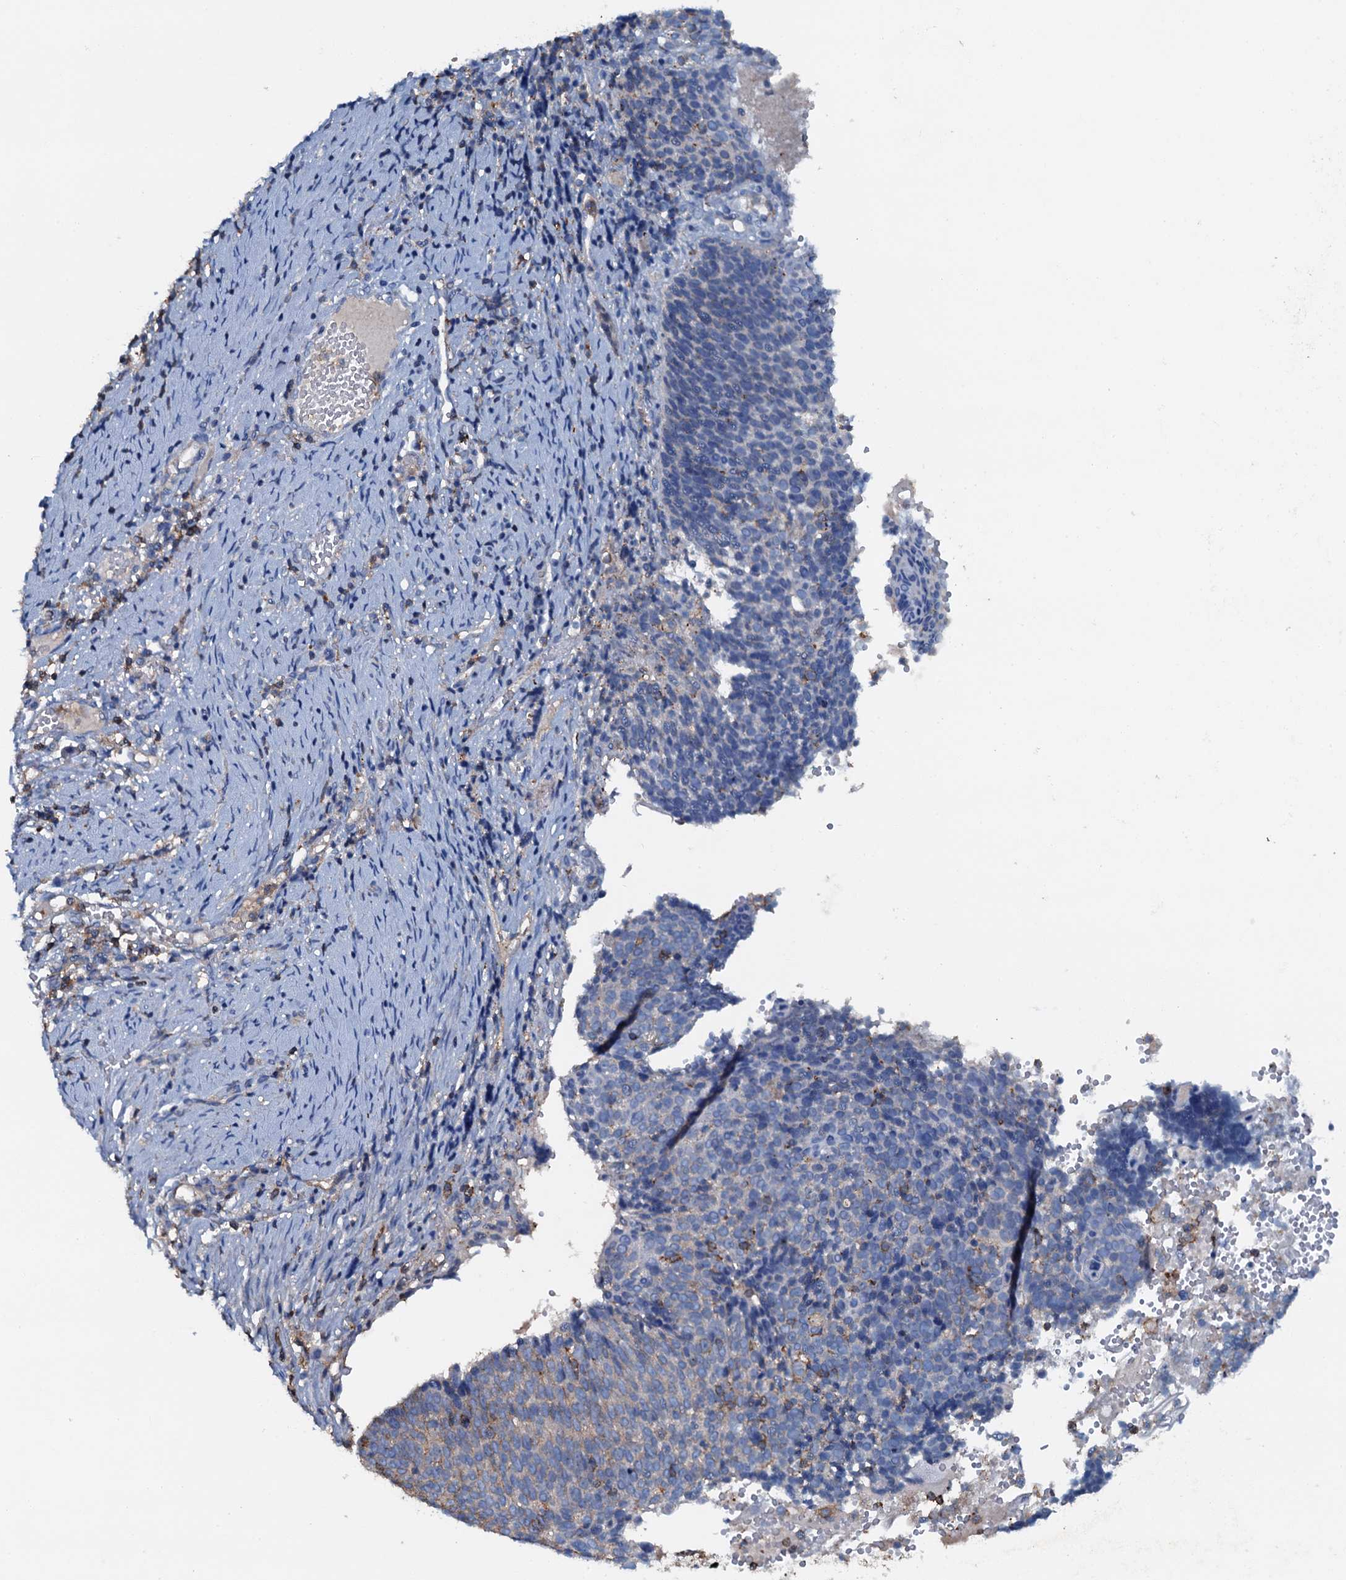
{"staining": {"intensity": "negative", "quantity": "none", "location": "none"}, "tissue": "cervical cancer", "cell_type": "Tumor cells", "image_type": "cancer", "snomed": [{"axis": "morphology", "description": "Normal tissue, NOS"}, {"axis": "morphology", "description": "Squamous cell carcinoma, NOS"}, {"axis": "topography", "description": "Cervix"}], "caption": "Tumor cells show no significant staining in cervical cancer.", "gene": "MS4A4E", "patient": {"sex": "female", "age": 39}}